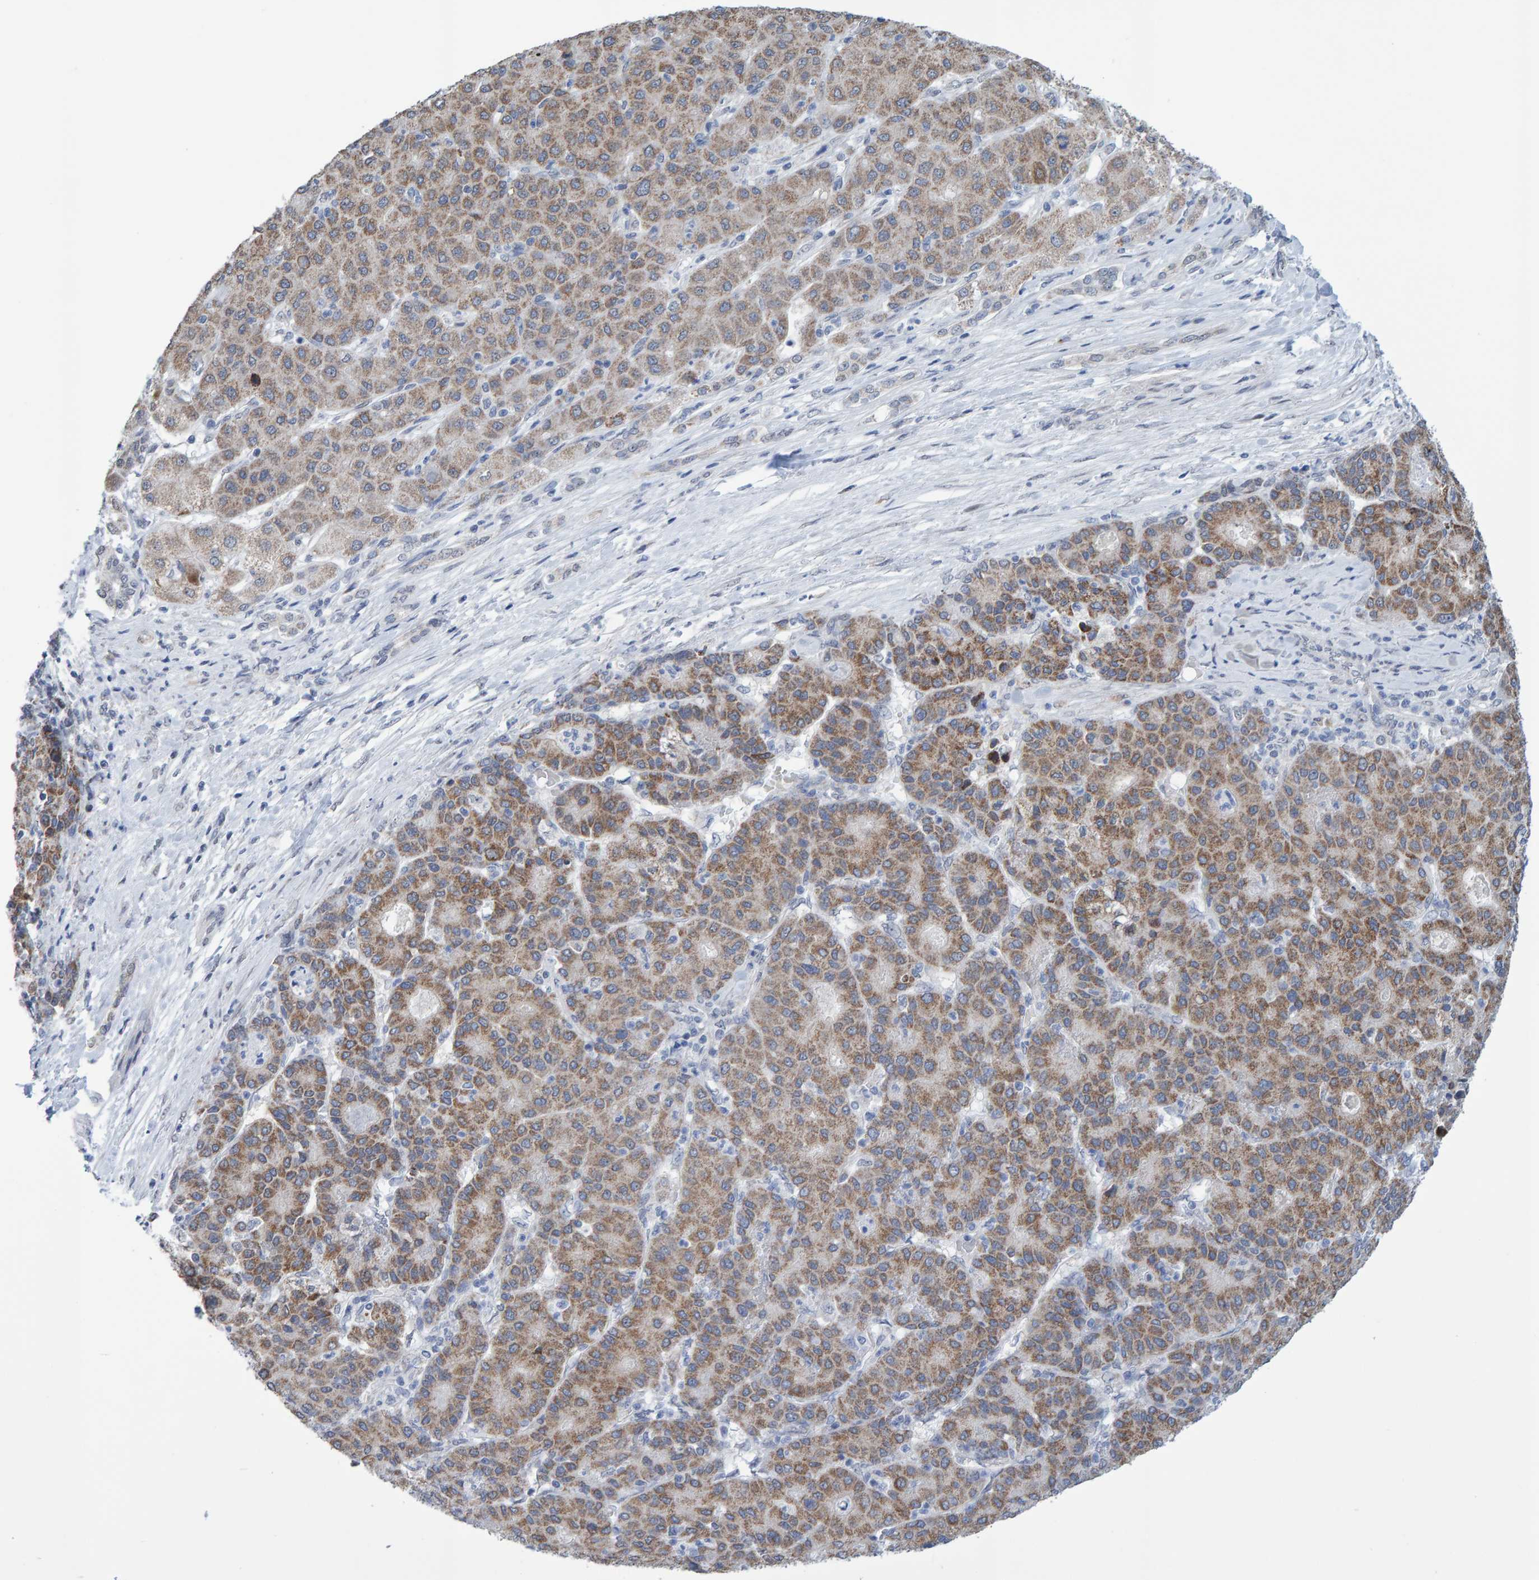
{"staining": {"intensity": "moderate", "quantity": ">75%", "location": "cytoplasmic/membranous"}, "tissue": "liver cancer", "cell_type": "Tumor cells", "image_type": "cancer", "snomed": [{"axis": "morphology", "description": "Carcinoma, Hepatocellular, NOS"}, {"axis": "topography", "description": "Liver"}], "caption": "This is an image of IHC staining of liver hepatocellular carcinoma, which shows moderate staining in the cytoplasmic/membranous of tumor cells.", "gene": "USP43", "patient": {"sex": "male", "age": 65}}